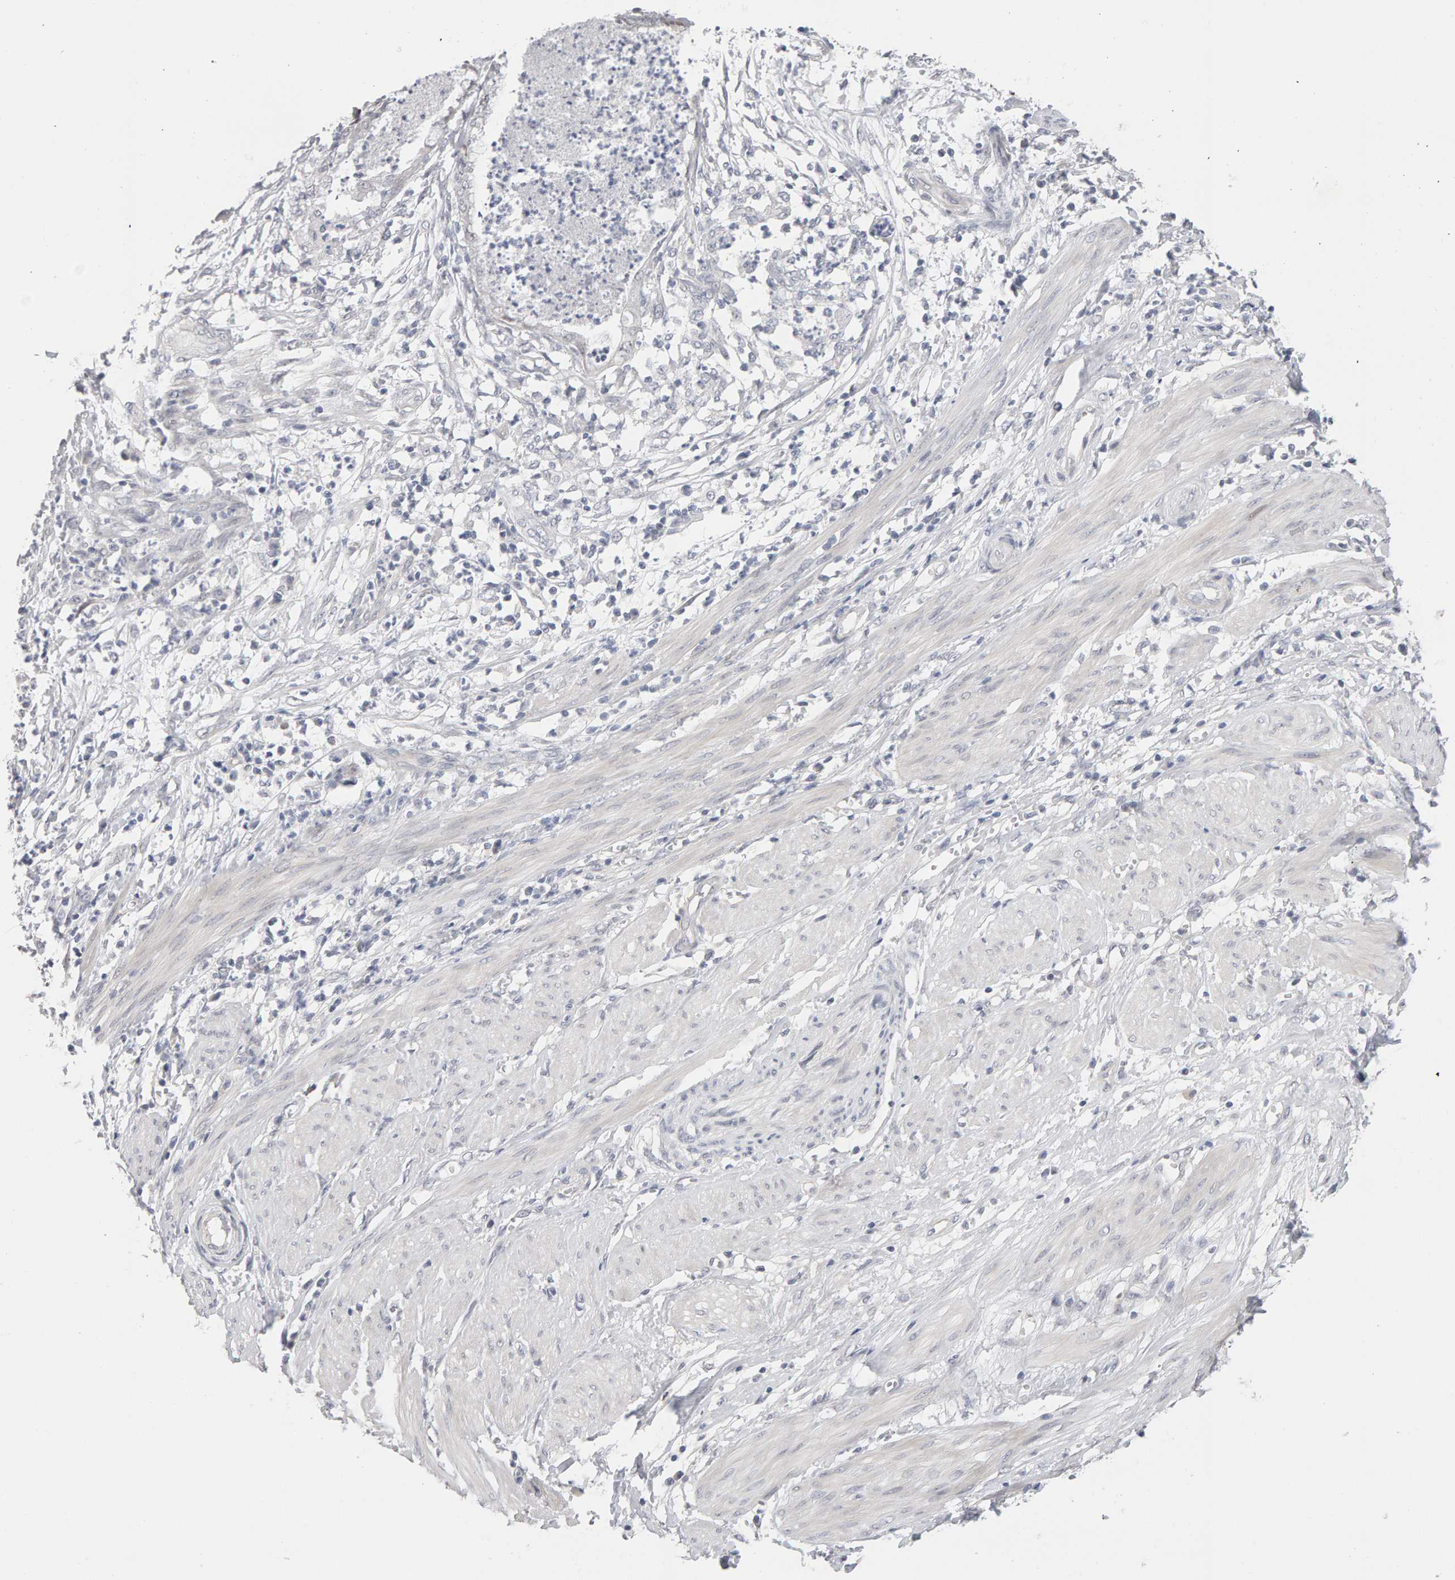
{"staining": {"intensity": "negative", "quantity": "none", "location": "none"}, "tissue": "endometrial cancer", "cell_type": "Tumor cells", "image_type": "cancer", "snomed": [{"axis": "morphology", "description": "Necrosis, NOS"}, {"axis": "morphology", "description": "Adenocarcinoma, NOS"}, {"axis": "topography", "description": "Endometrium"}], "caption": "A micrograph of adenocarcinoma (endometrial) stained for a protein displays no brown staining in tumor cells.", "gene": "HNF4A", "patient": {"sex": "female", "age": 79}}